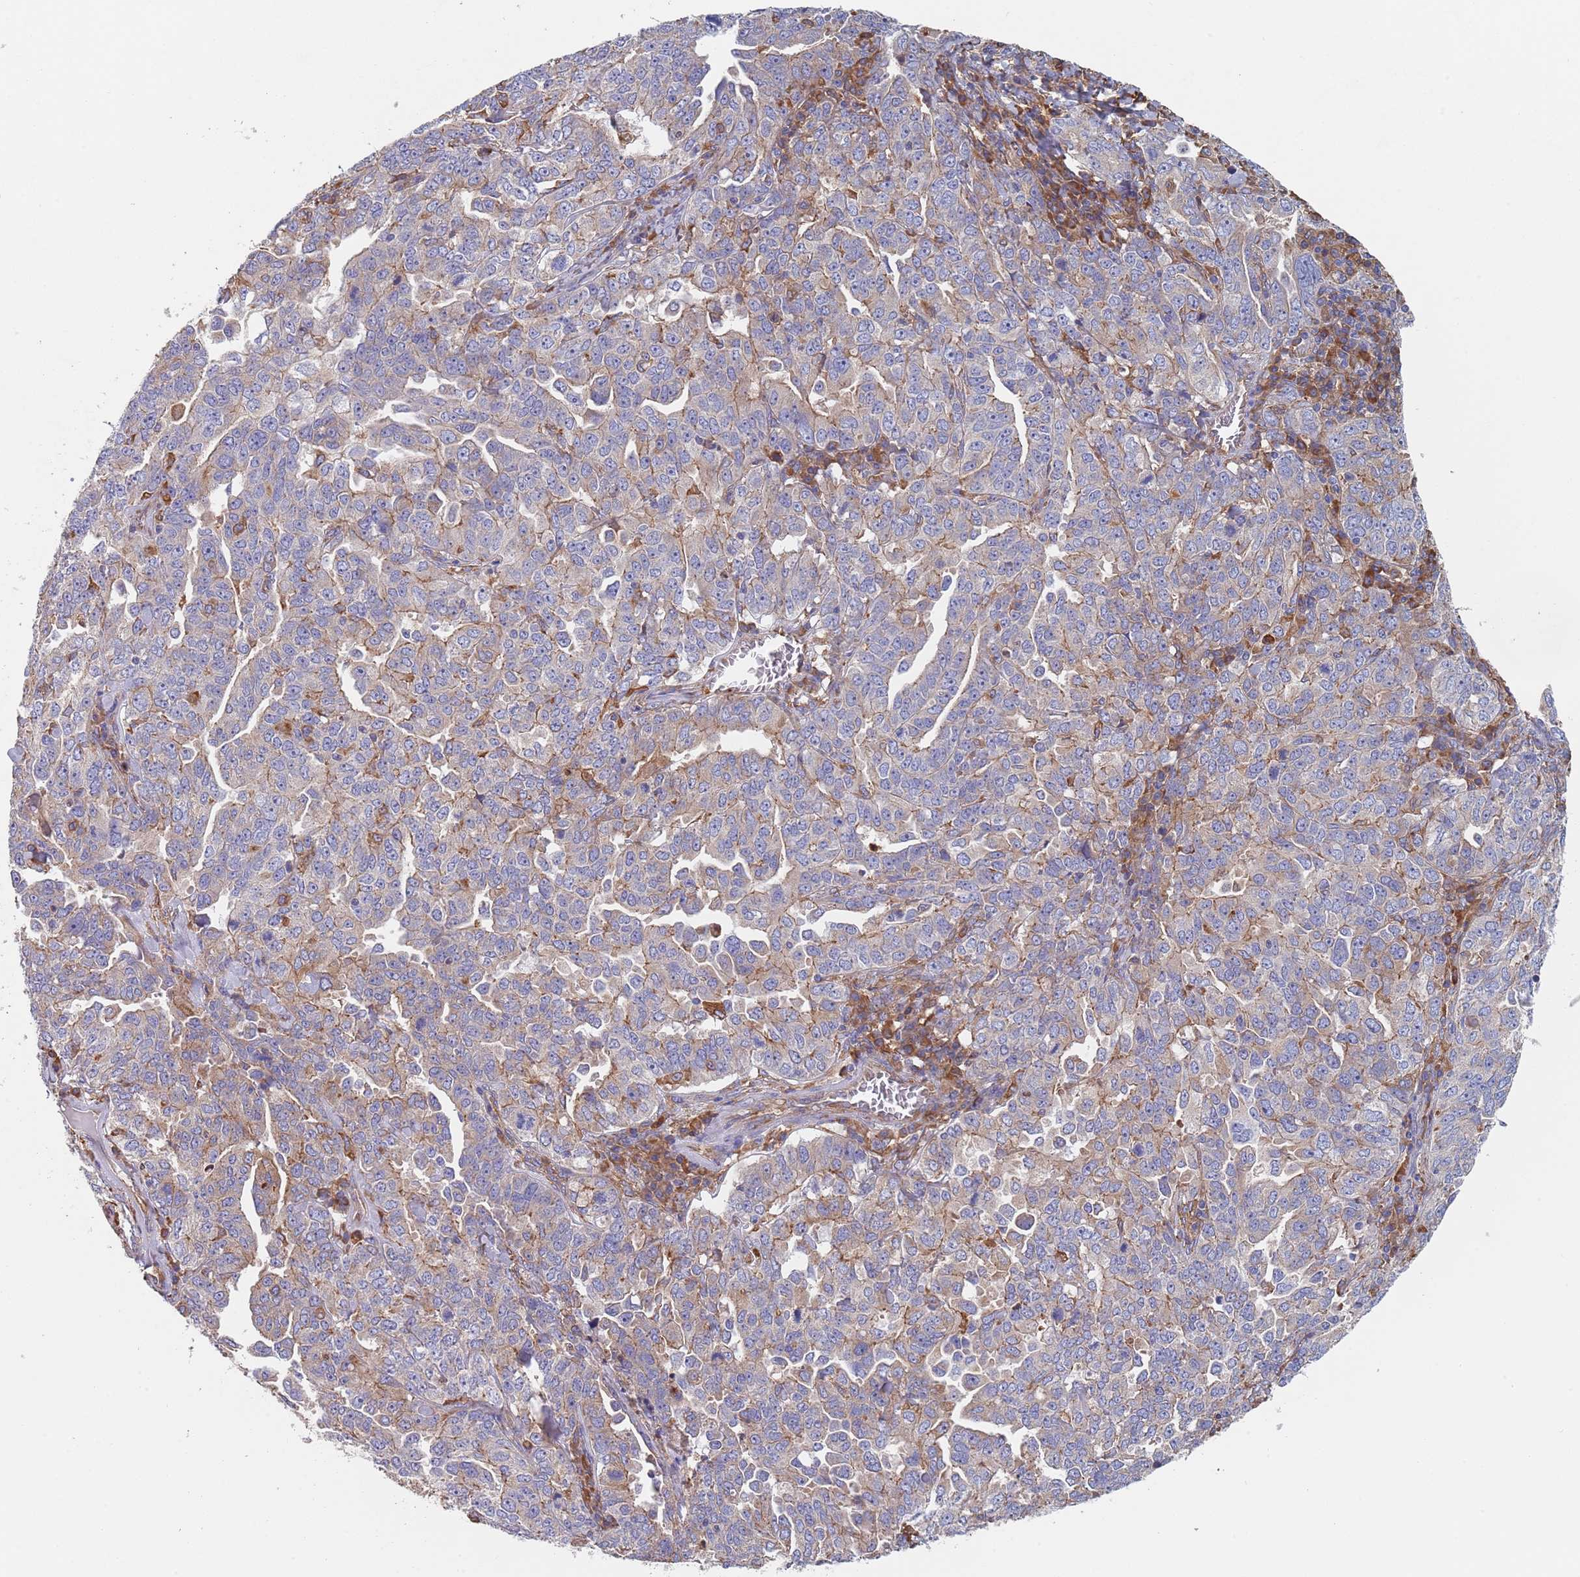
{"staining": {"intensity": "weak", "quantity": "<25%", "location": "cytoplasmic/membranous"}, "tissue": "ovarian cancer", "cell_type": "Tumor cells", "image_type": "cancer", "snomed": [{"axis": "morphology", "description": "Carcinoma, endometroid"}, {"axis": "topography", "description": "Ovary"}], "caption": "IHC photomicrograph of neoplastic tissue: human ovarian cancer stained with DAB (3,3'-diaminobenzidine) displays no significant protein expression in tumor cells.", "gene": "DCUN1D3", "patient": {"sex": "female", "age": 62}}